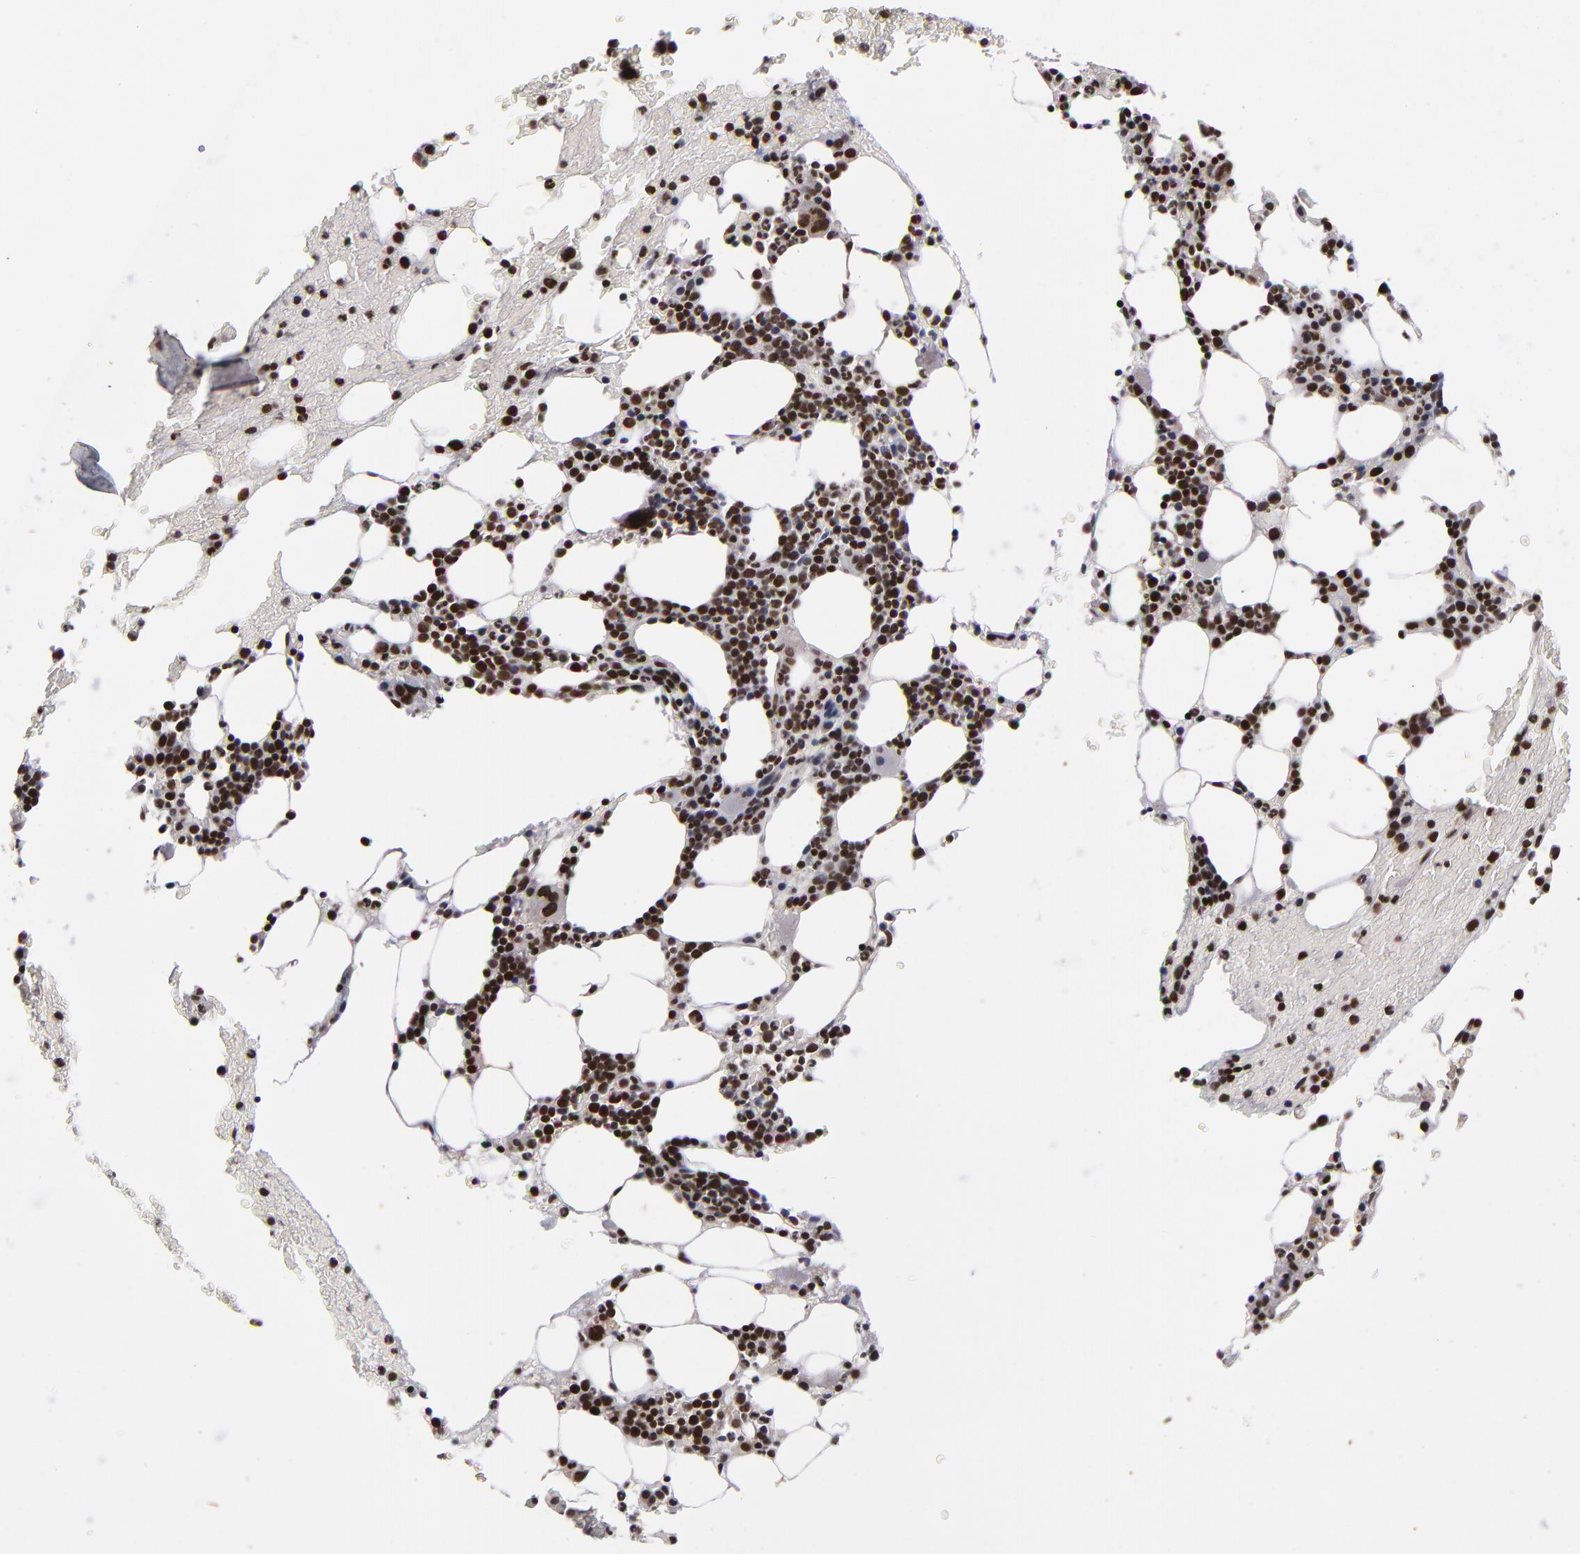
{"staining": {"intensity": "strong", "quantity": ">75%", "location": "nuclear"}, "tissue": "bone marrow", "cell_type": "Hematopoietic cells", "image_type": "normal", "snomed": [{"axis": "morphology", "description": "Normal tissue, NOS"}, {"axis": "topography", "description": "Bone marrow"}], "caption": "Immunohistochemical staining of normal bone marrow displays >75% levels of strong nuclear protein staining in approximately >75% of hematopoietic cells. (DAB (3,3'-diaminobenzidine) = brown stain, brightfield microscopy at high magnification).", "gene": "KDM6A", "patient": {"sex": "female", "age": 84}}